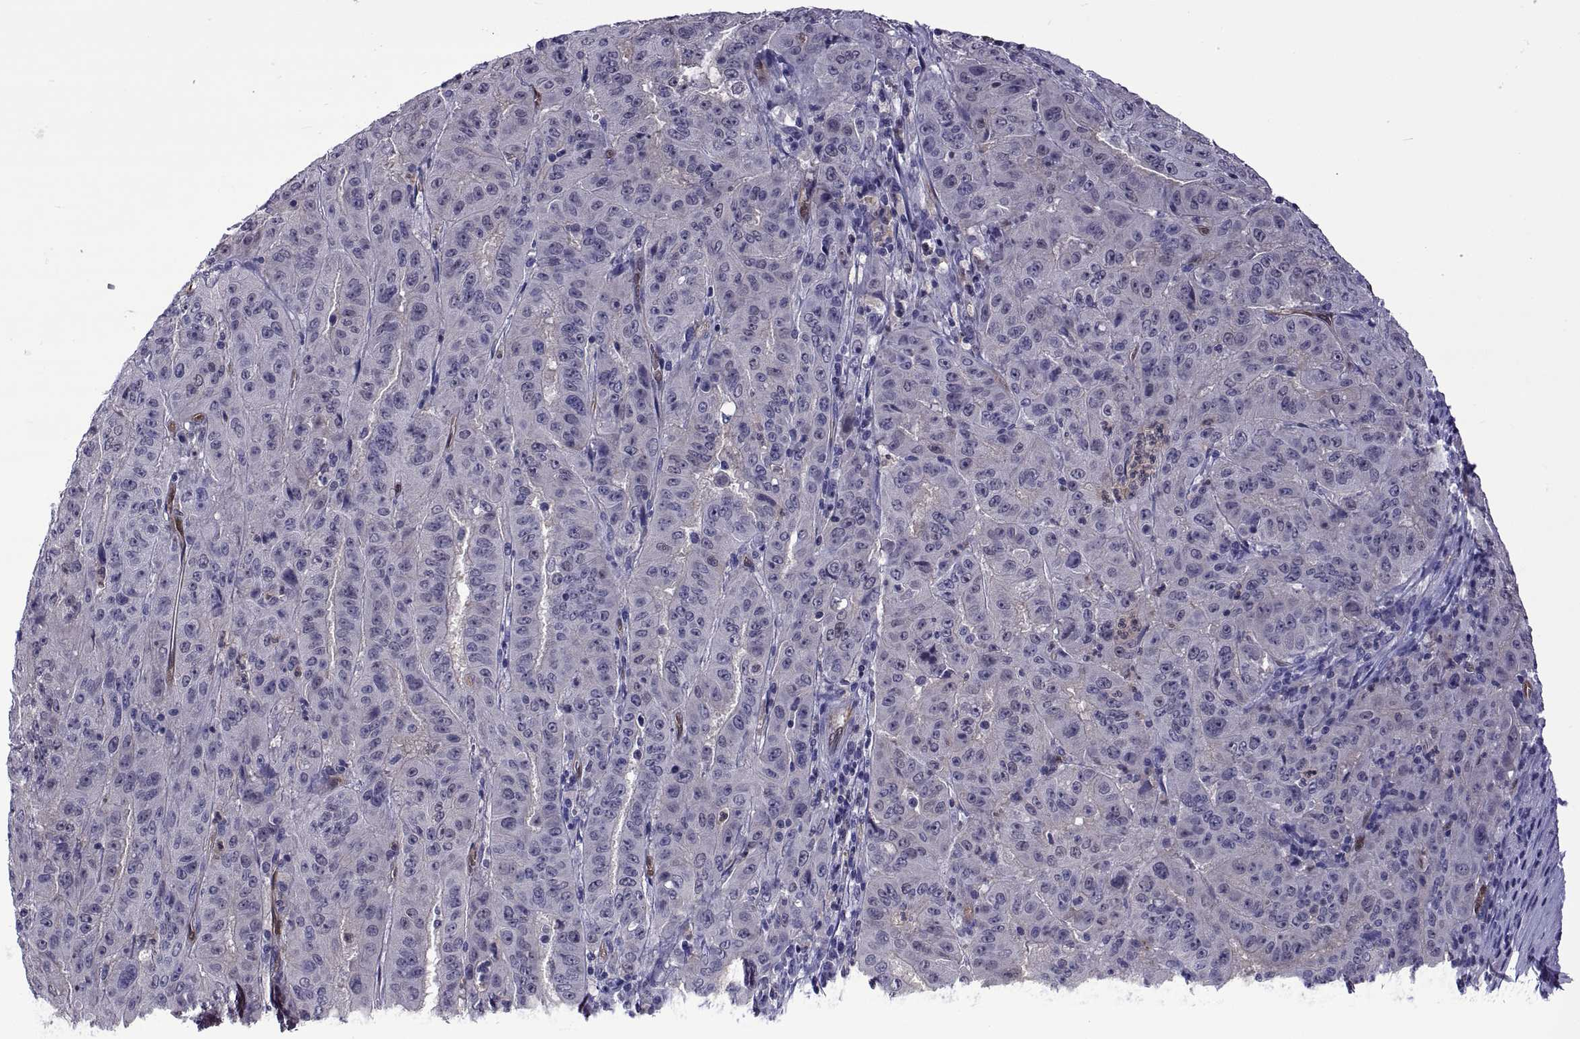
{"staining": {"intensity": "negative", "quantity": "none", "location": "none"}, "tissue": "pancreatic cancer", "cell_type": "Tumor cells", "image_type": "cancer", "snomed": [{"axis": "morphology", "description": "Adenocarcinoma, NOS"}, {"axis": "topography", "description": "Pancreas"}], "caption": "IHC image of neoplastic tissue: human adenocarcinoma (pancreatic) stained with DAB displays no significant protein staining in tumor cells.", "gene": "LCN9", "patient": {"sex": "male", "age": 63}}